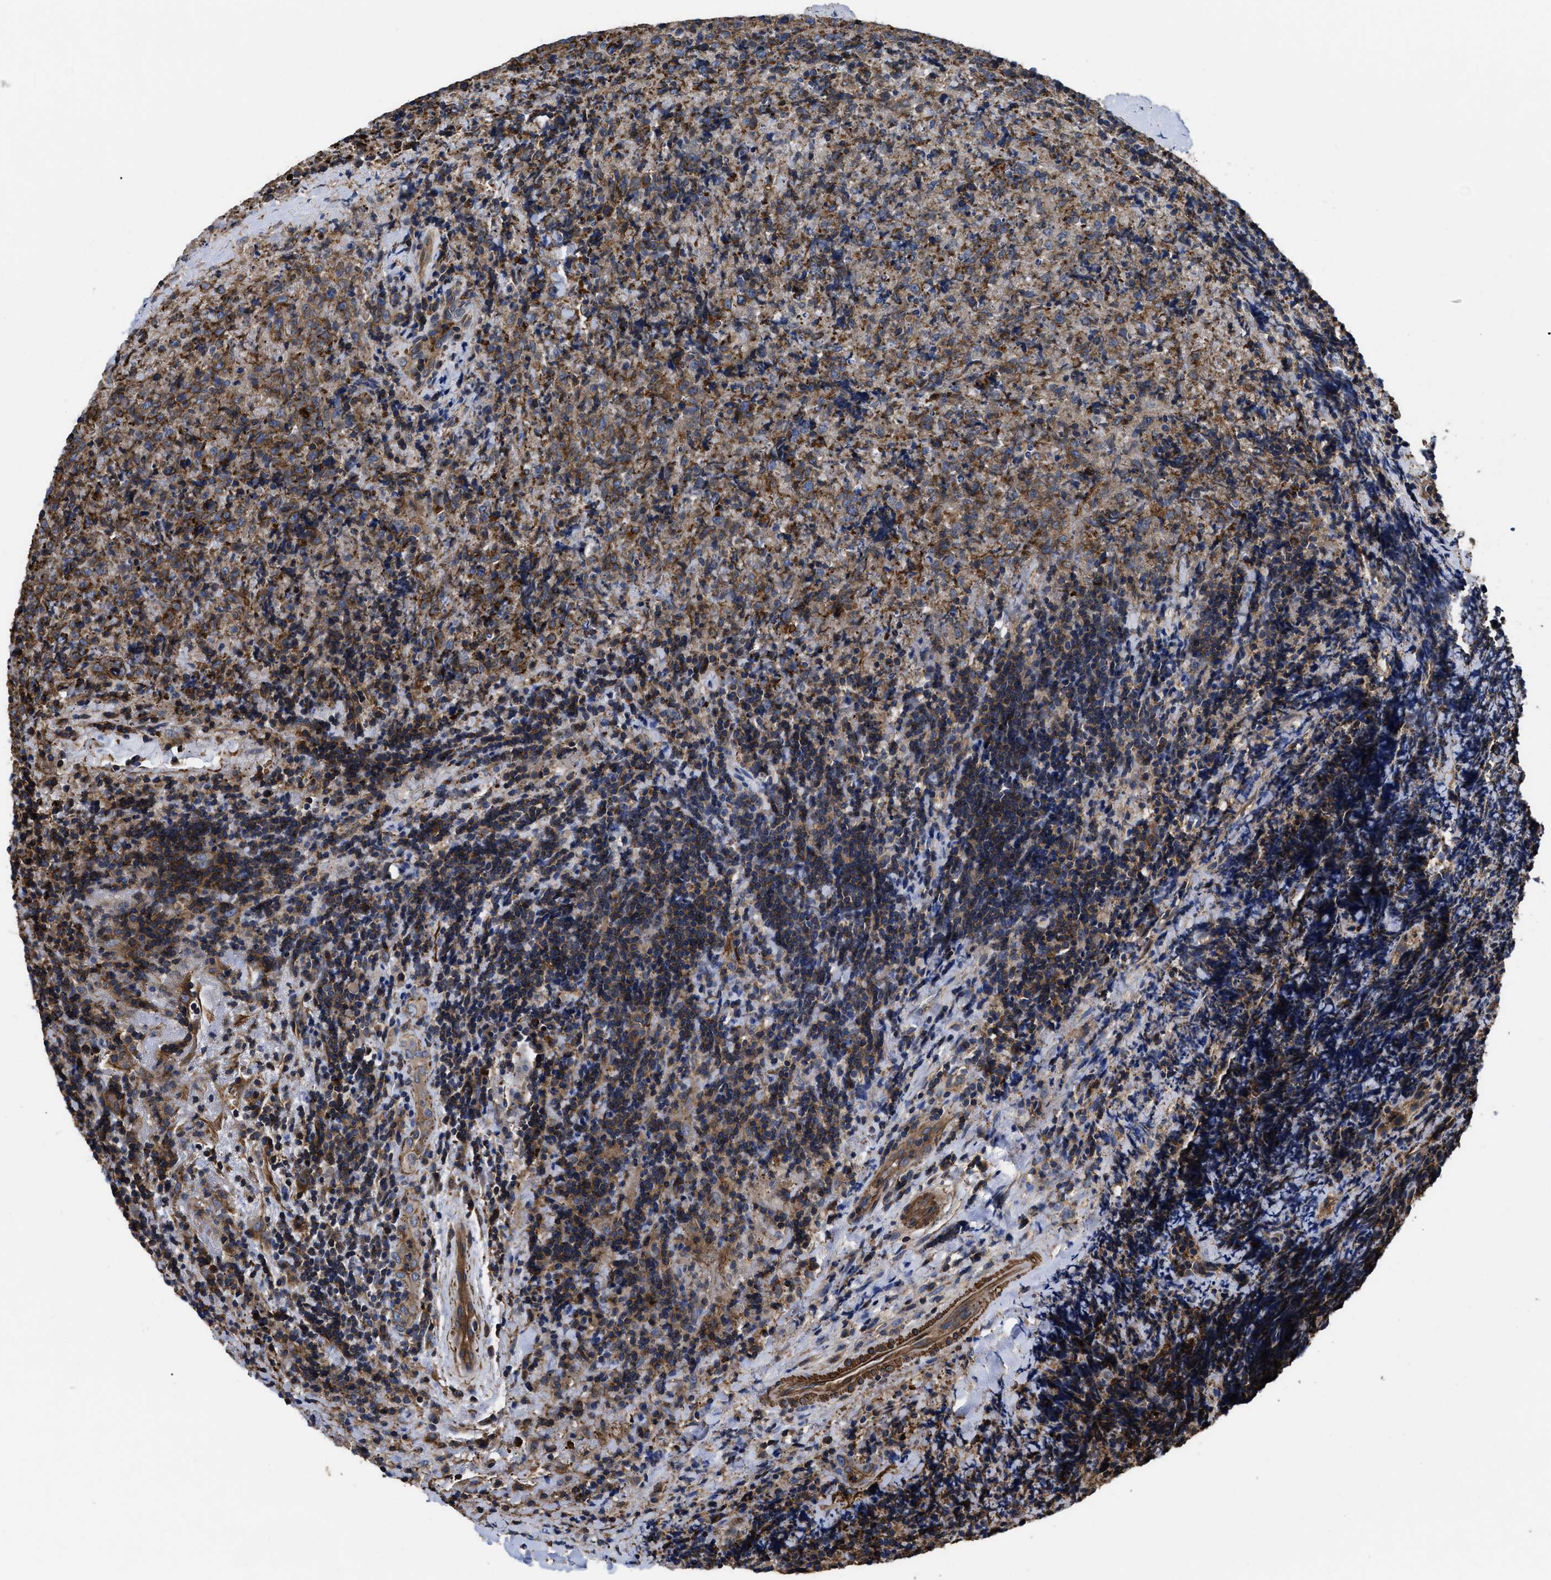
{"staining": {"intensity": "moderate", "quantity": ">75%", "location": "cytoplasmic/membranous"}, "tissue": "lymphoma", "cell_type": "Tumor cells", "image_type": "cancer", "snomed": [{"axis": "morphology", "description": "Malignant lymphoma, non-Hodgkin's type, High grade"}, {"axis": "topography", "description": "Tonsil"}], "caption": "Immunohistochemistry (DAB (3,3'-diaminobenzidine)) staining of human lymphoma reveals moderate cytoplasmic/membranous protein staining in approximately >75% of tumor cells.", "gene": "SCUBE2", "patient": {"sex": "female", "age": 36}}